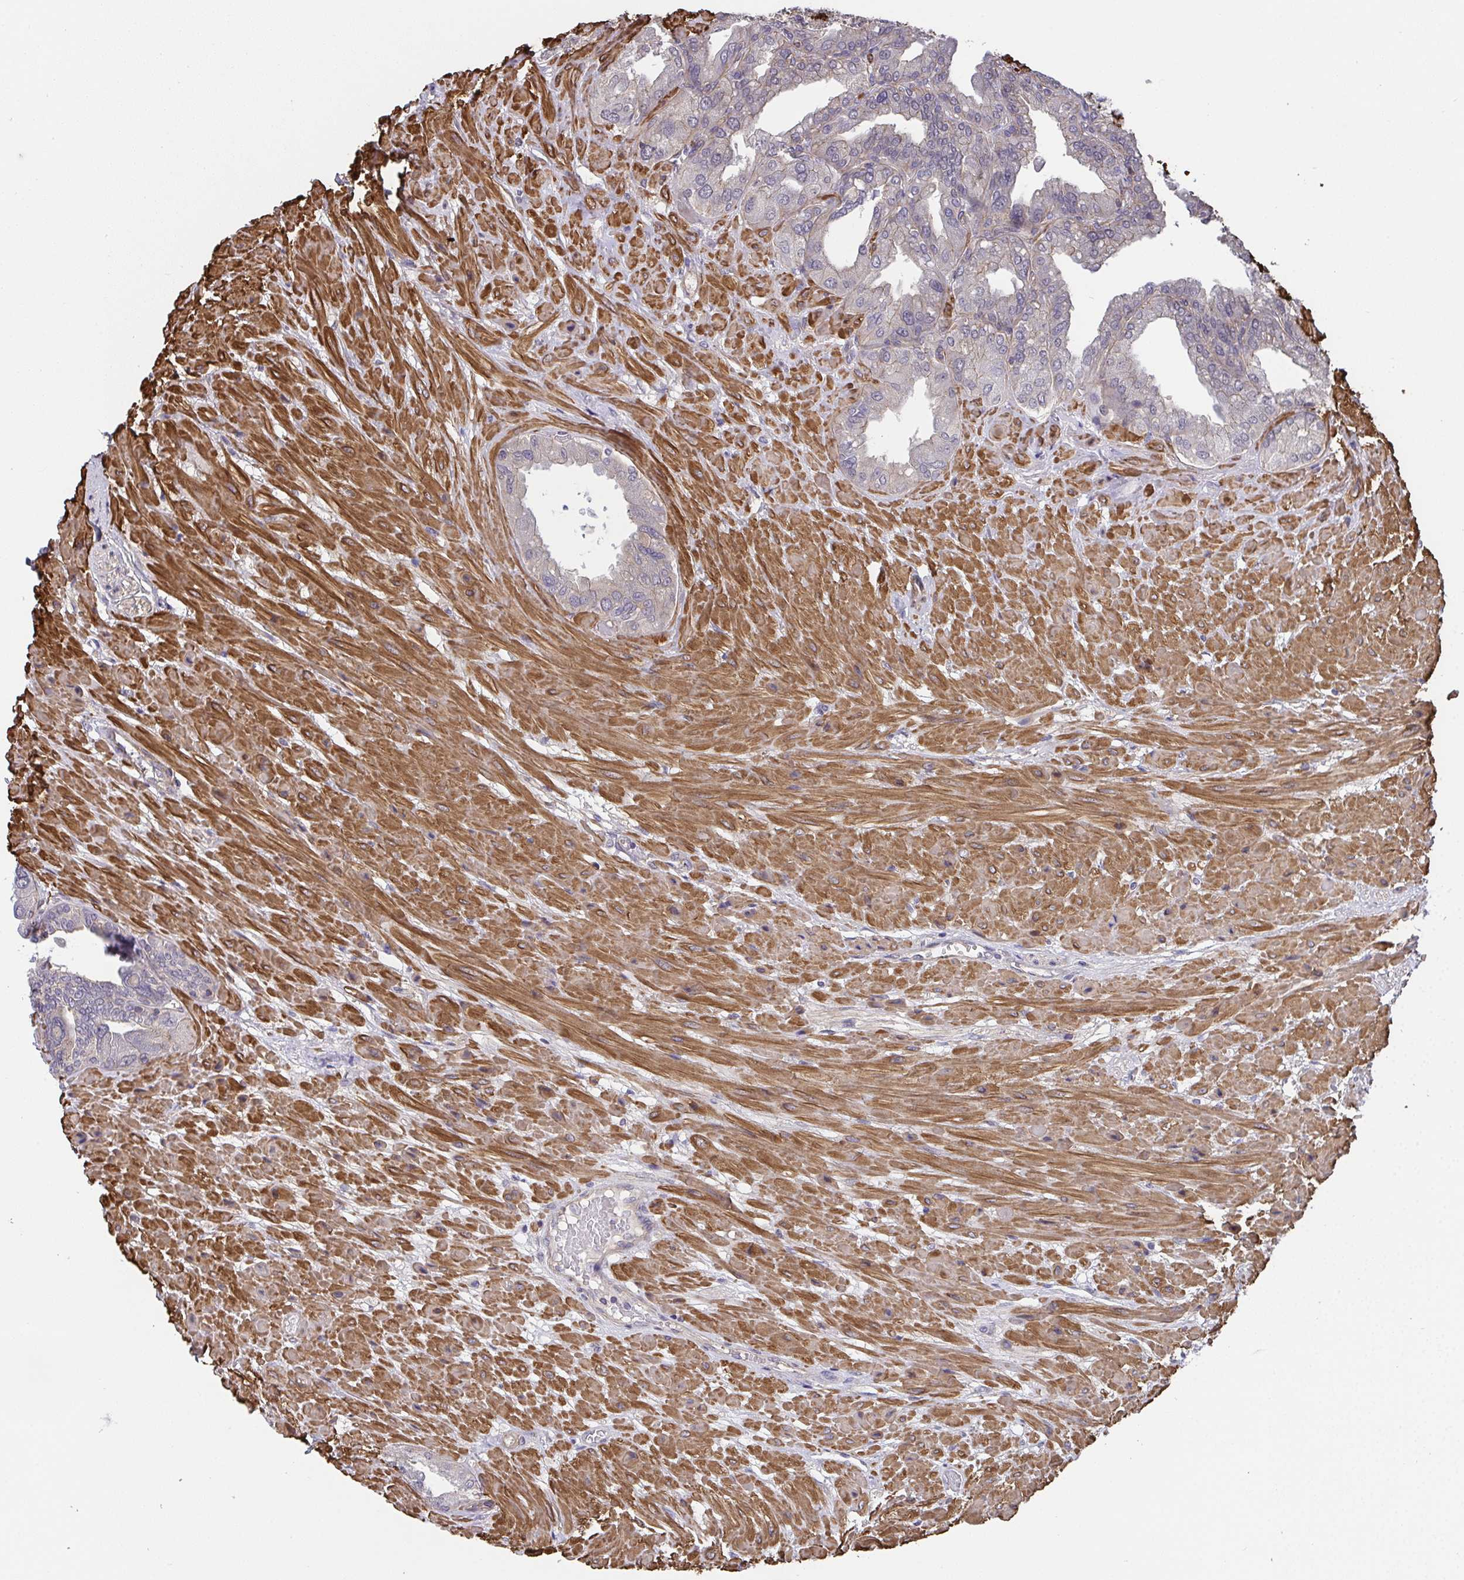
{"staining": {"intensity": "moderate", "quantity": "<25%", "location": "cytoplasmic/membranous"}, "tissue": "seminal vesicle", "cell_type": "Glandular cells", "image_type": "normal", "snomed": [{"axis": "morphology", "description": "Normal tissue, NOS"}, {"axis": "topography", "description": "Seminal veicle"}], "caption": "Benign seminal vesicle exhibits moderate cytoplasmic/membranous staining in approximately <25% of glandular cells.", "gene": "ZNF696", "patient": {"sex": "male", "age": 55}}